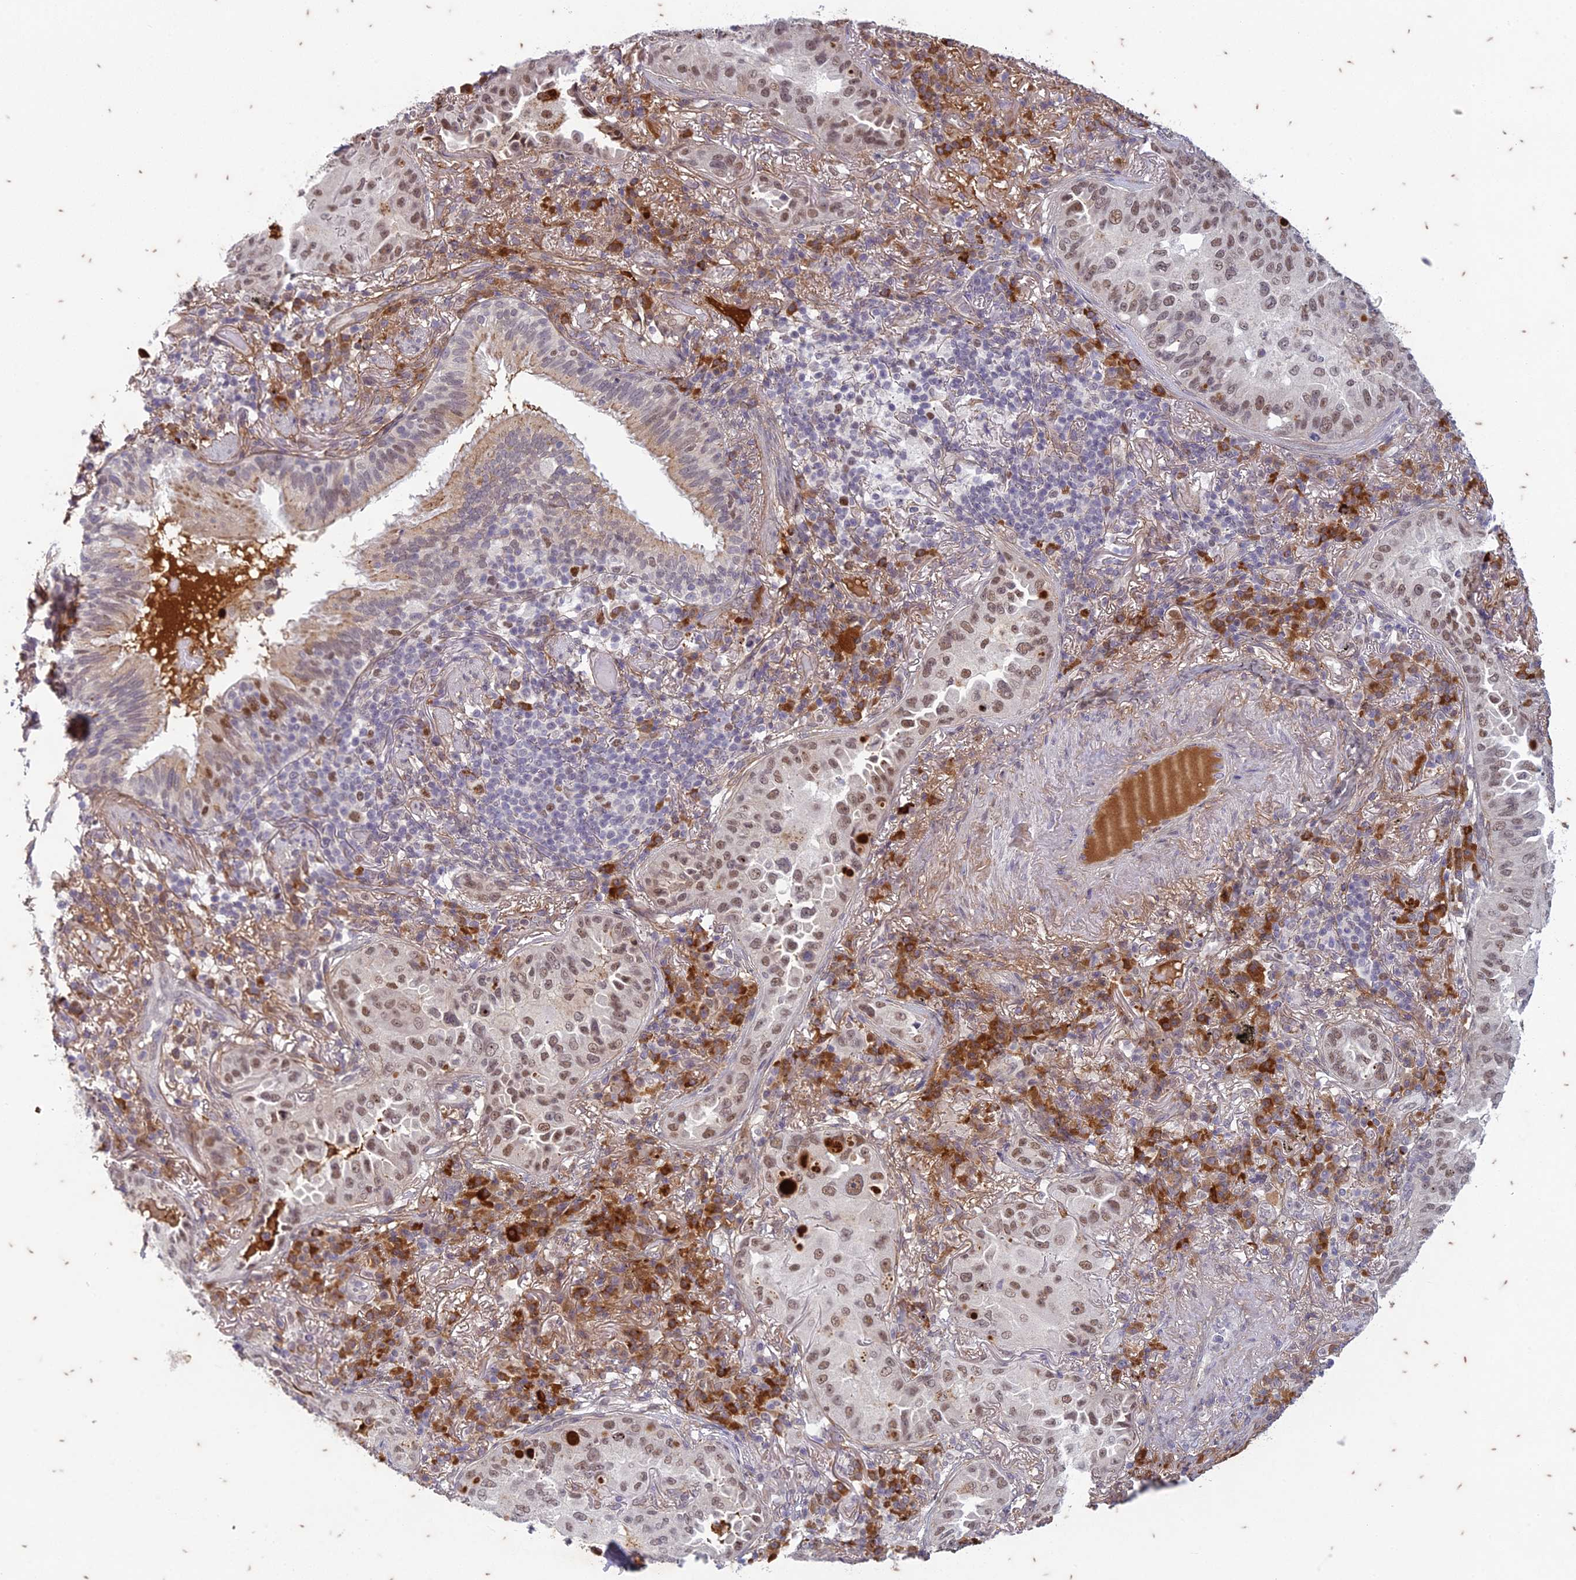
{"staining": {"intensity": "moderate", "quantity": ">75%", "location": "nuclear"}, "tissue": "lung cancer", "cell_type": "Tumor cells", "image_type": "cancer", "snomed": [{"axis": "morphology", "description": "Adenocarcinoma, NOS"}, {"axis": "topography", "description": "Lung"}], "caption": "Lung adenocarcinoma stained with a brown dye exhibits moderate nuclear positive positivity in about >75% of tumor cells.", "gene": "PABPN1L", "patient": {"sex": "female", "age": 69}}